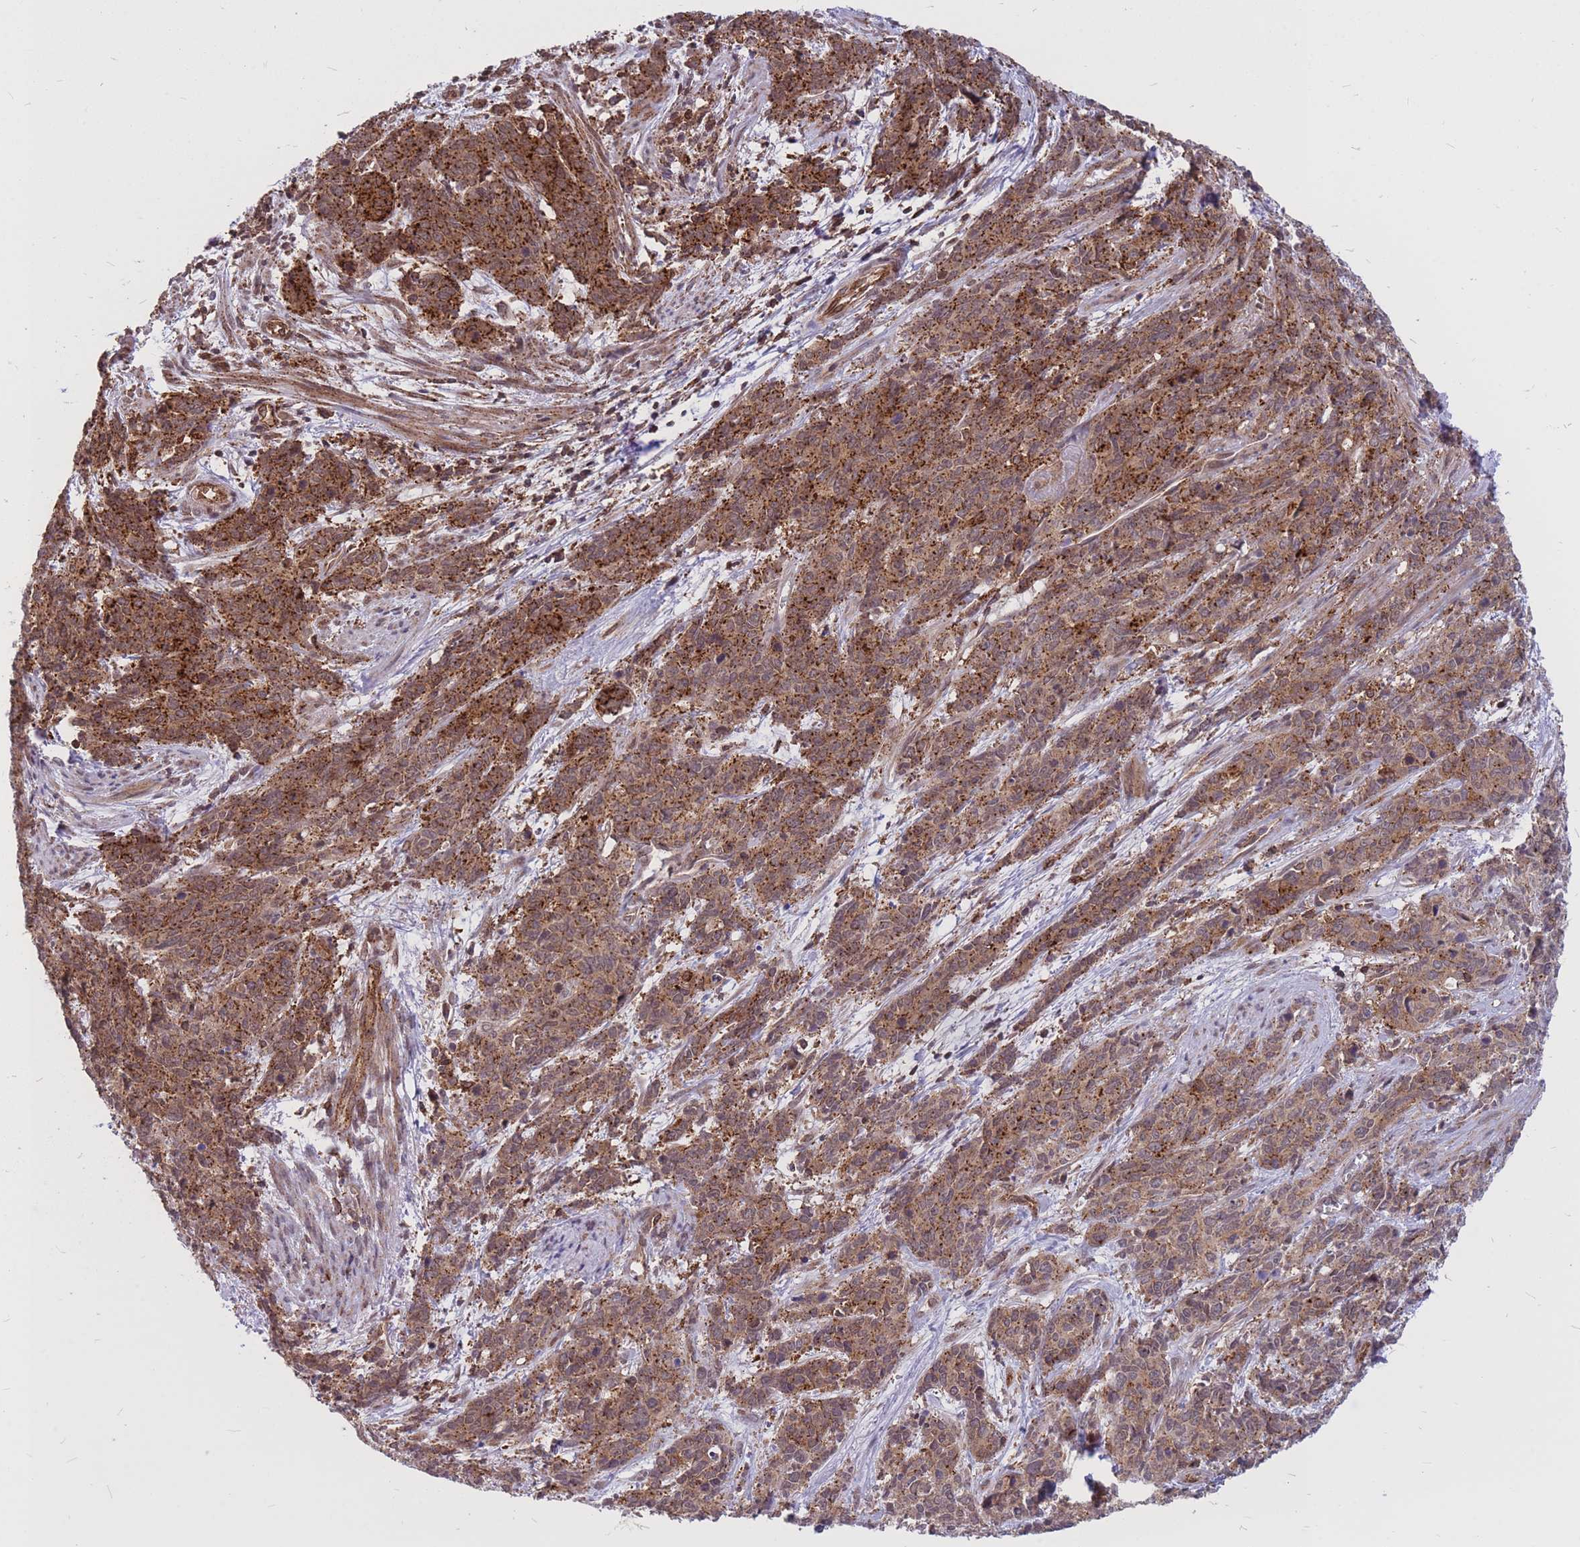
{"staining": {"intensity": "strong", "quantity": ">75%", "location": "cytoplasmic/membranous"}, "tissue": "cervical cancer", "cell_type": "Tumor cells", "image_type": "cancer", "snomed": [{"axis": "morphology", "description": "Squamous cell carcinoma, NOS"}, {"axis": "topography", "description": "Cervix"}], "caption": "Human cervical cancer stained with a protein marker exhibits strong staining in tumor cells.", "gene": "TCF20", "patient": {"sex": "female", "age": 60}}